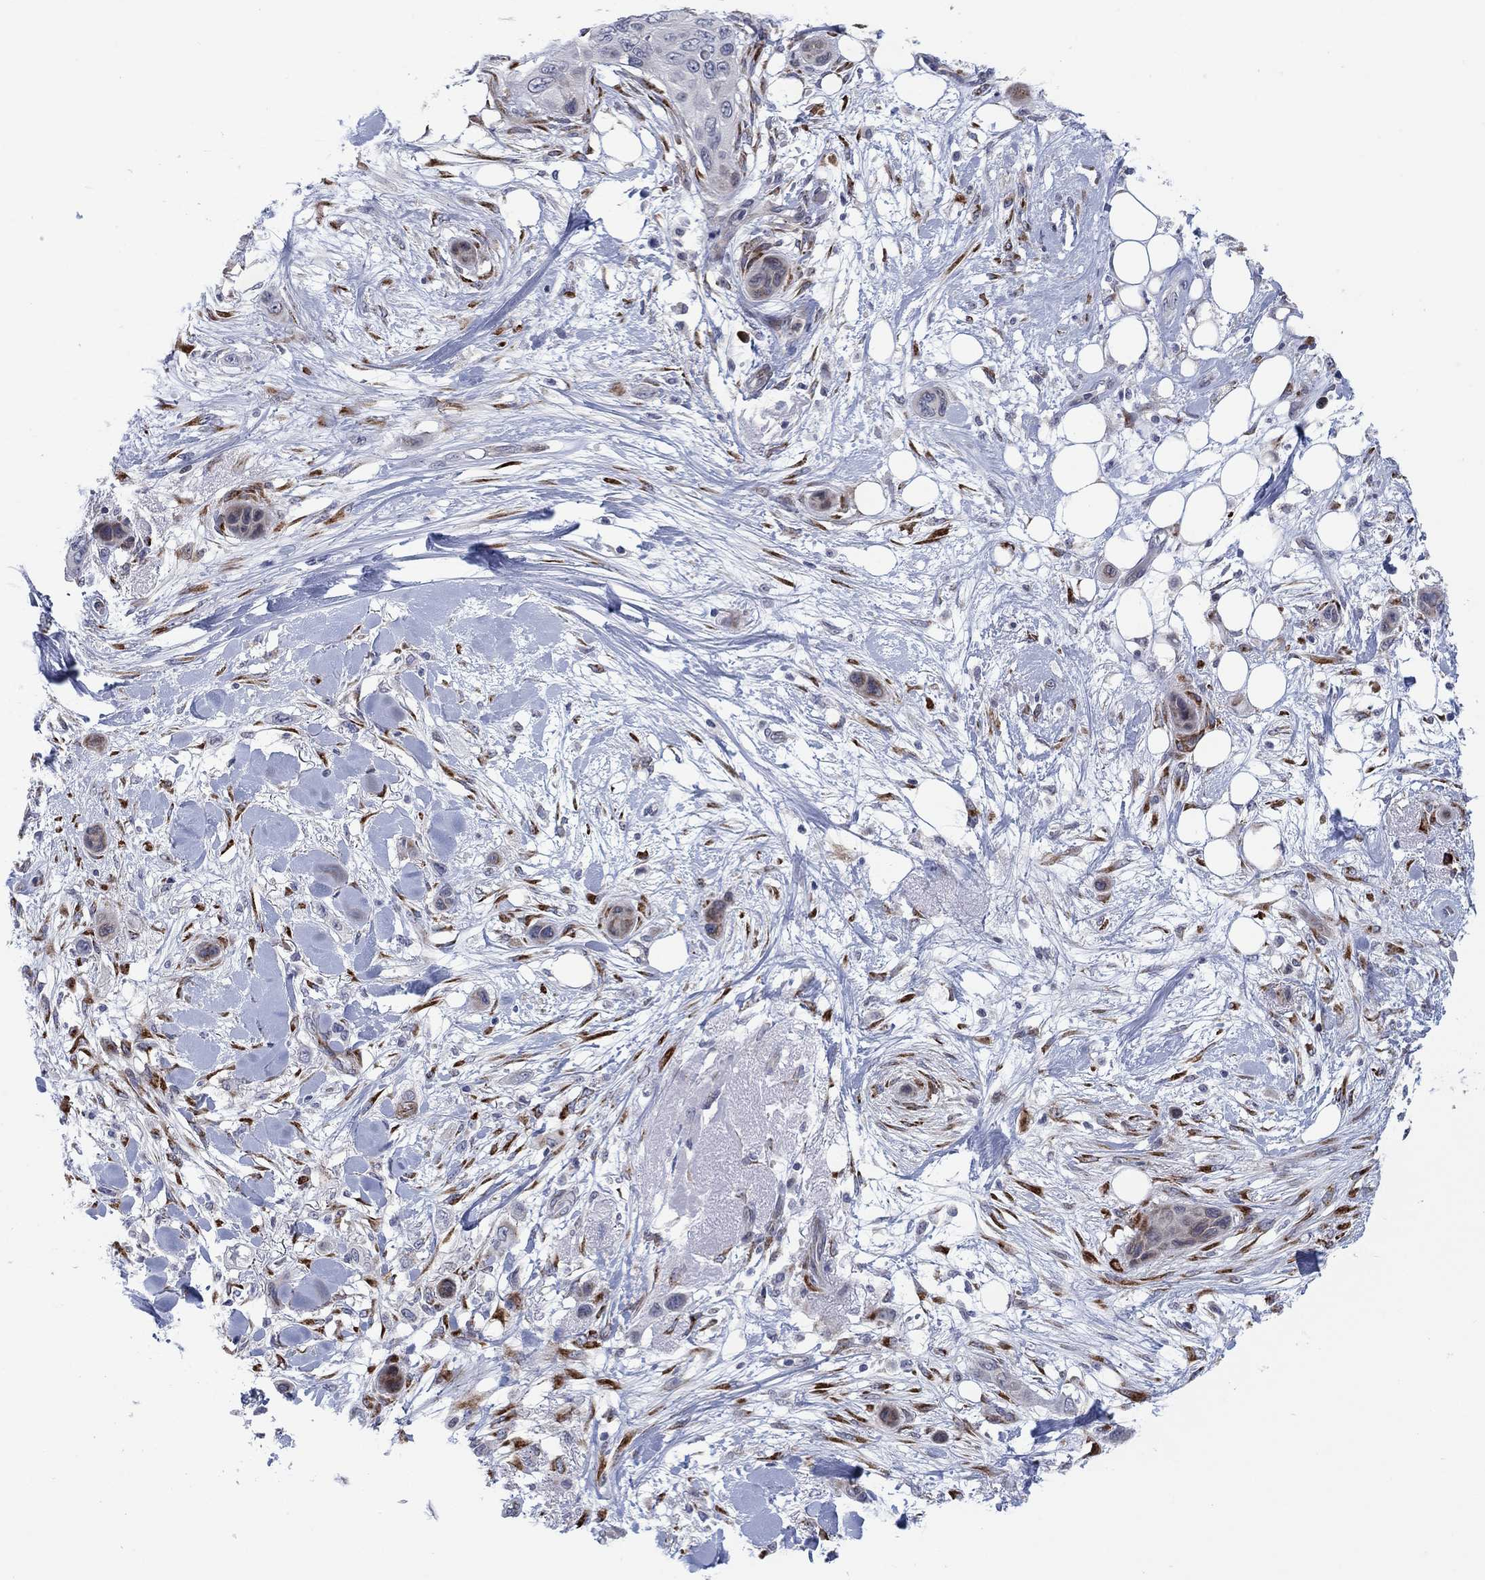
{"staining": {"intensity": "moderate", "quantity": "<25%", "location": "cytoplasmic/membranous"}, "tissue": "skin cancer", "cell_type": "Tumor cells", "image_type": "cancer", "snomed": [{"axis": "morphology", "description": "Squamous cell carcinoma, NOS"}, {"axis": "topography", "description": "Skin"}], "caption": "Immunohistochemistry micrograph of neoplastic tissue: human skin cancer stained using immunohistochemistry reveals low levels of moderate protein expression localized specifically in the cytoplasmic/membranous of tumor cells, appearing as a cytoplasmic/membranous brown color.", "gene": "TTC21B", "patient": {"sex": "male", "age": 79}}